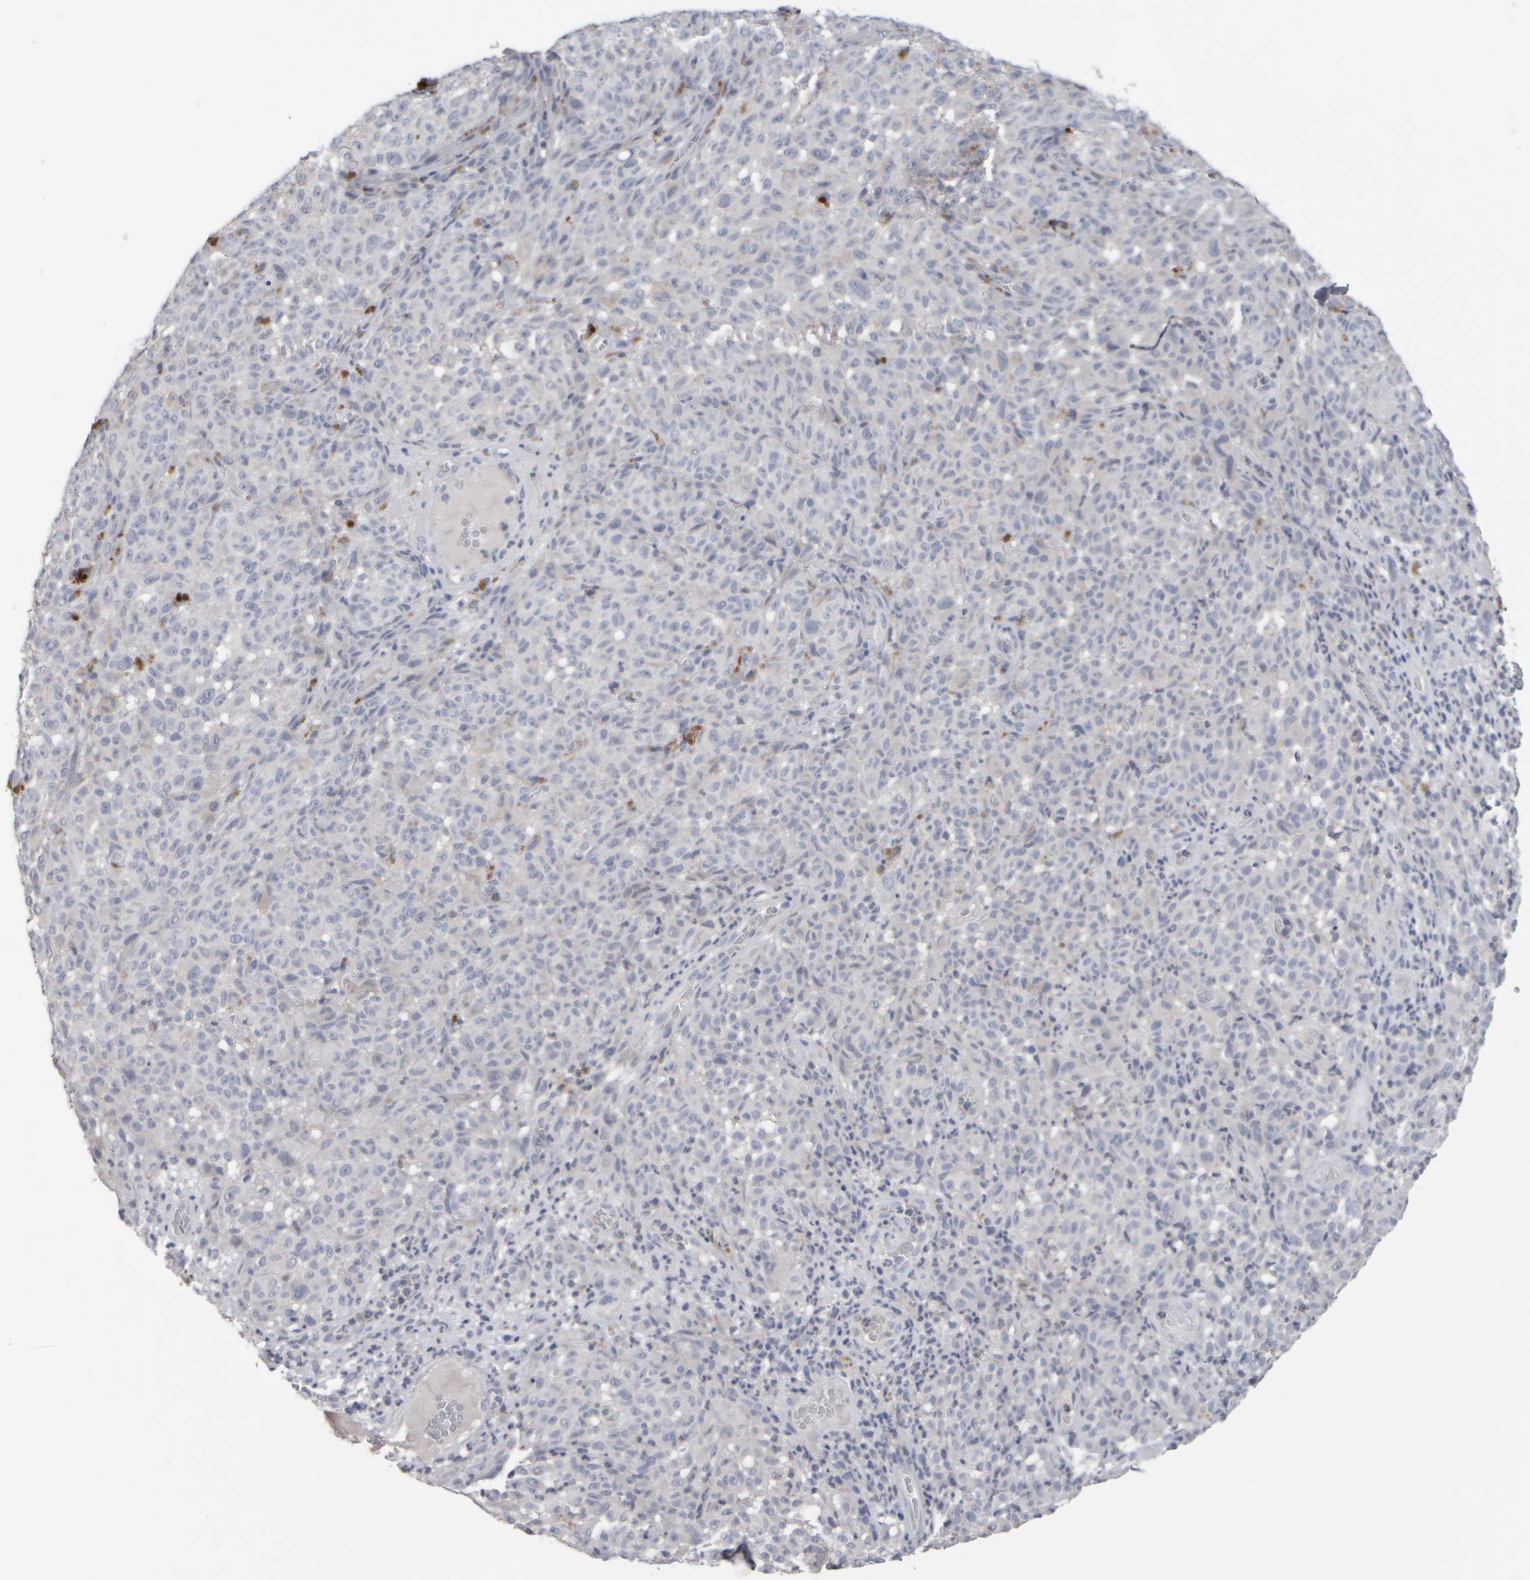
{"staining": {"intensity": "negative", "quantity": "none", "location": "none"}, "tissue": "melanoma", "cell_type": "Tumor cells", "image_type": "cancer", "snomed": [{"axis": "morphology", "description": "Malignant melanoma, NOS"}, {"axis": "topography", "description": "Skin"}], "caption": "Malignant melanoma stained for a protein using immunohistochemistry (IHC) shows no expression tumor cells.", "gene": "EPHX2", "patient": {"sex": "female", "age": 82}}